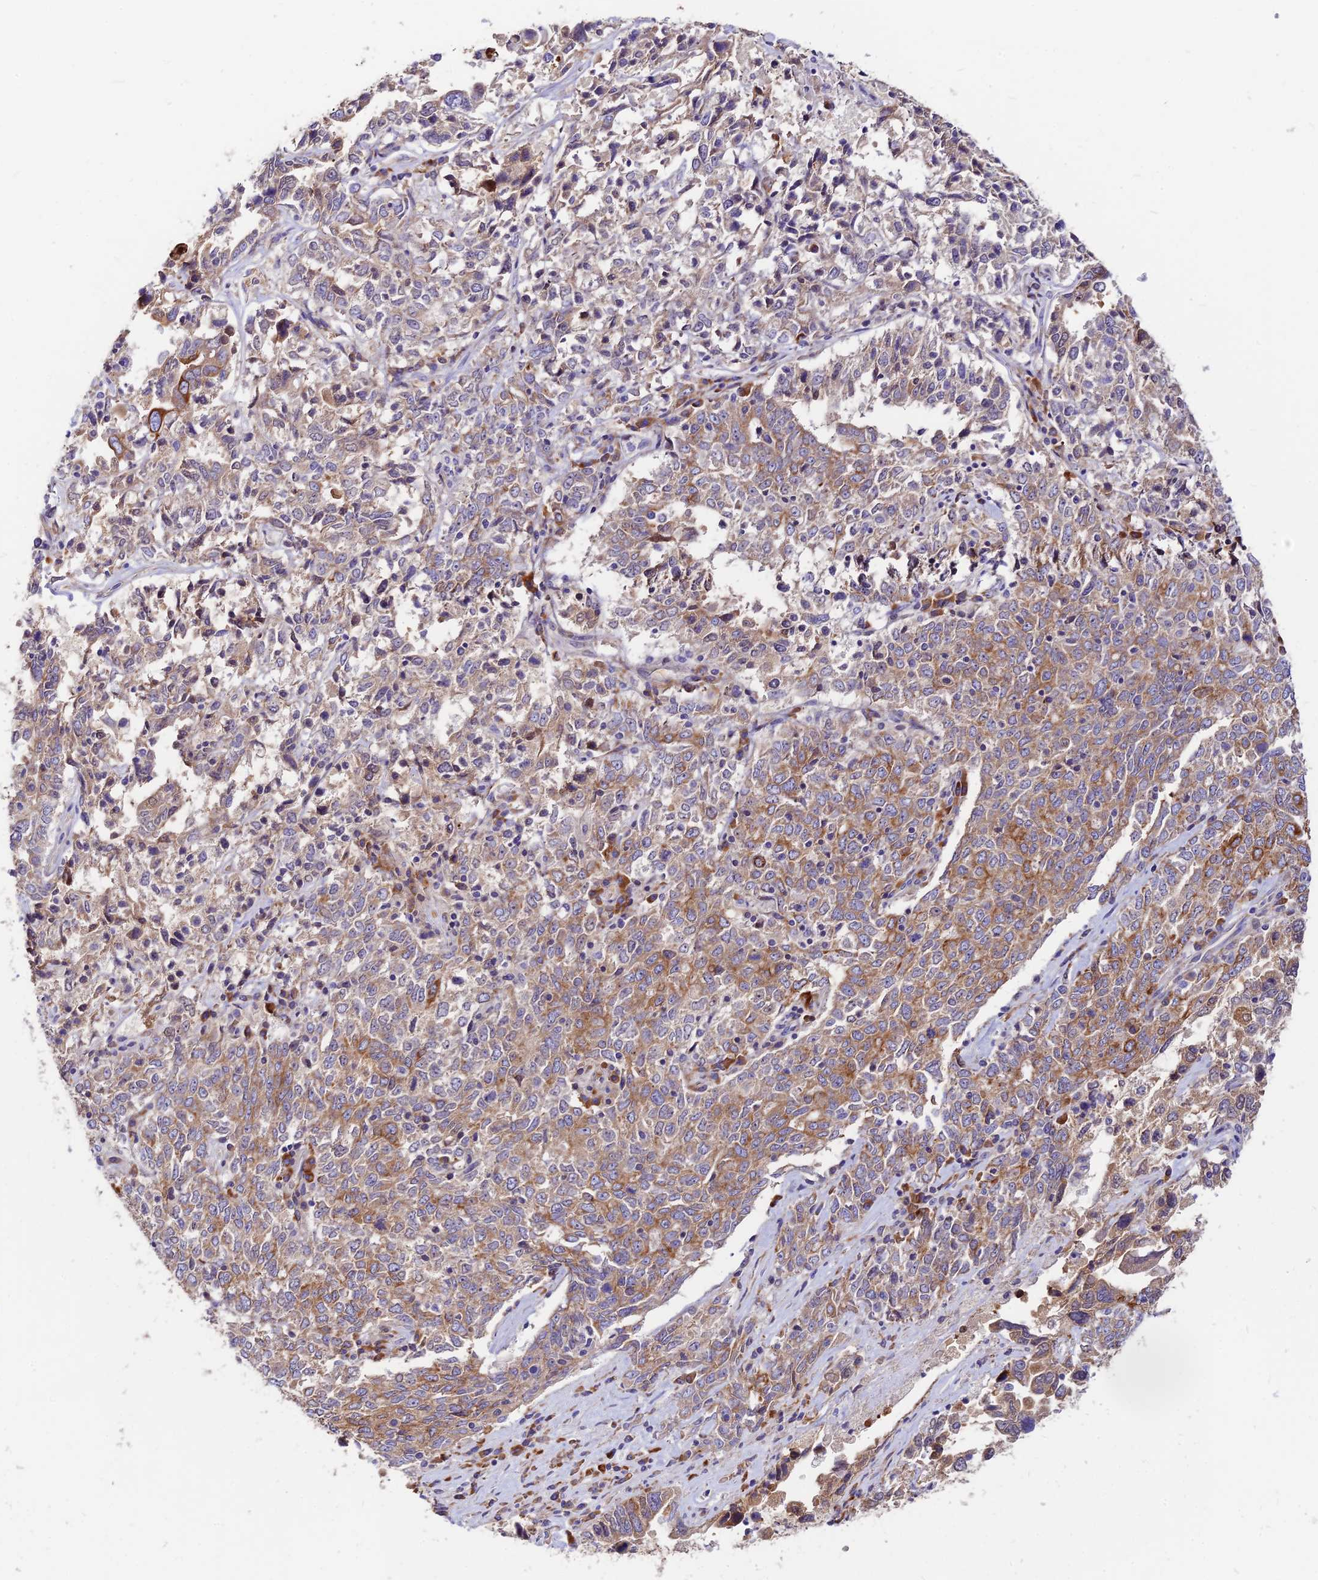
{"staining": {"intensity": "moderate", "quantity": "25%-75%", "location": "cytoplasmic/membranous"}, "tissue": "ovarian cancer", "cell_type": "Tumor cells", "image_type": "cancer", "snomed": [{"axis": "morphology", "description": "Carcinoma, endometroid"}, {"axis": "topography", "description": "Ovary"}], "caption": "A brown stain shows moderate cytoplasmic/membranous staining of a protein in human ovarian endometroid carcinoma tumor cells.", "gene": "DENND2D", "patient": {"sex": "female", "age": 62}}